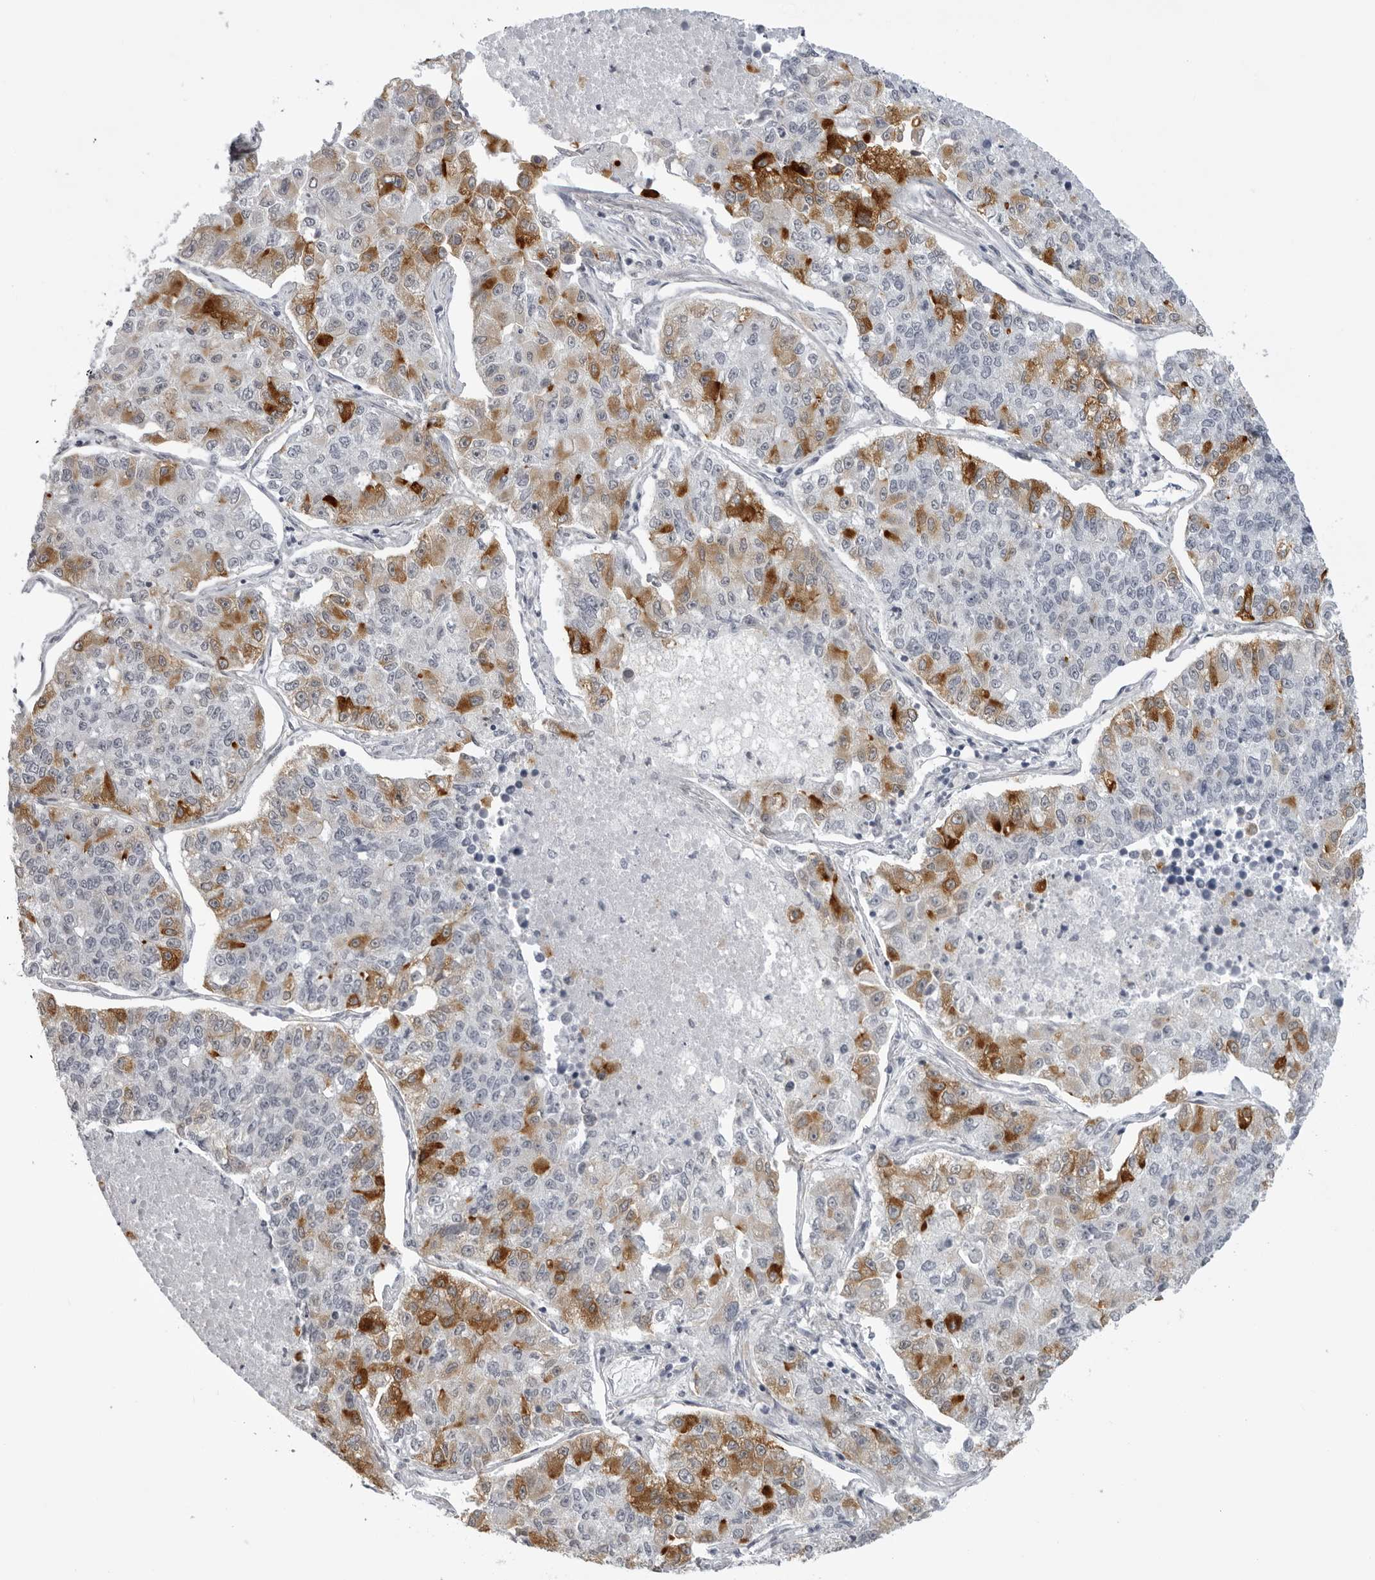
{"staining": {"intensity": "strong", "quantity": "<25%", "location": "cytoplasmic/membranous"}, "tissue": "lung cancer", "cell_type": "Tumor cells", "image_type": "cancer", "snomed": [{"axis": "morphology", "description": "Adenocarcinoma, NOS"}, {"axis": "topography", "description": "Lung"}], "caption": "Immunohistochemistry (IHC) photomicrograph of neoplastic tissue: human lung adenocarcinoma stained using IHC demonstrates medium levels of strong protein expression localized specifically in the cytoplasmic/membranous of tumor cells, appearing as a cytoplasmic/membranous brown color.", "gene": "SERPINF2", "patient": {"sex": "male", "age": 49}}